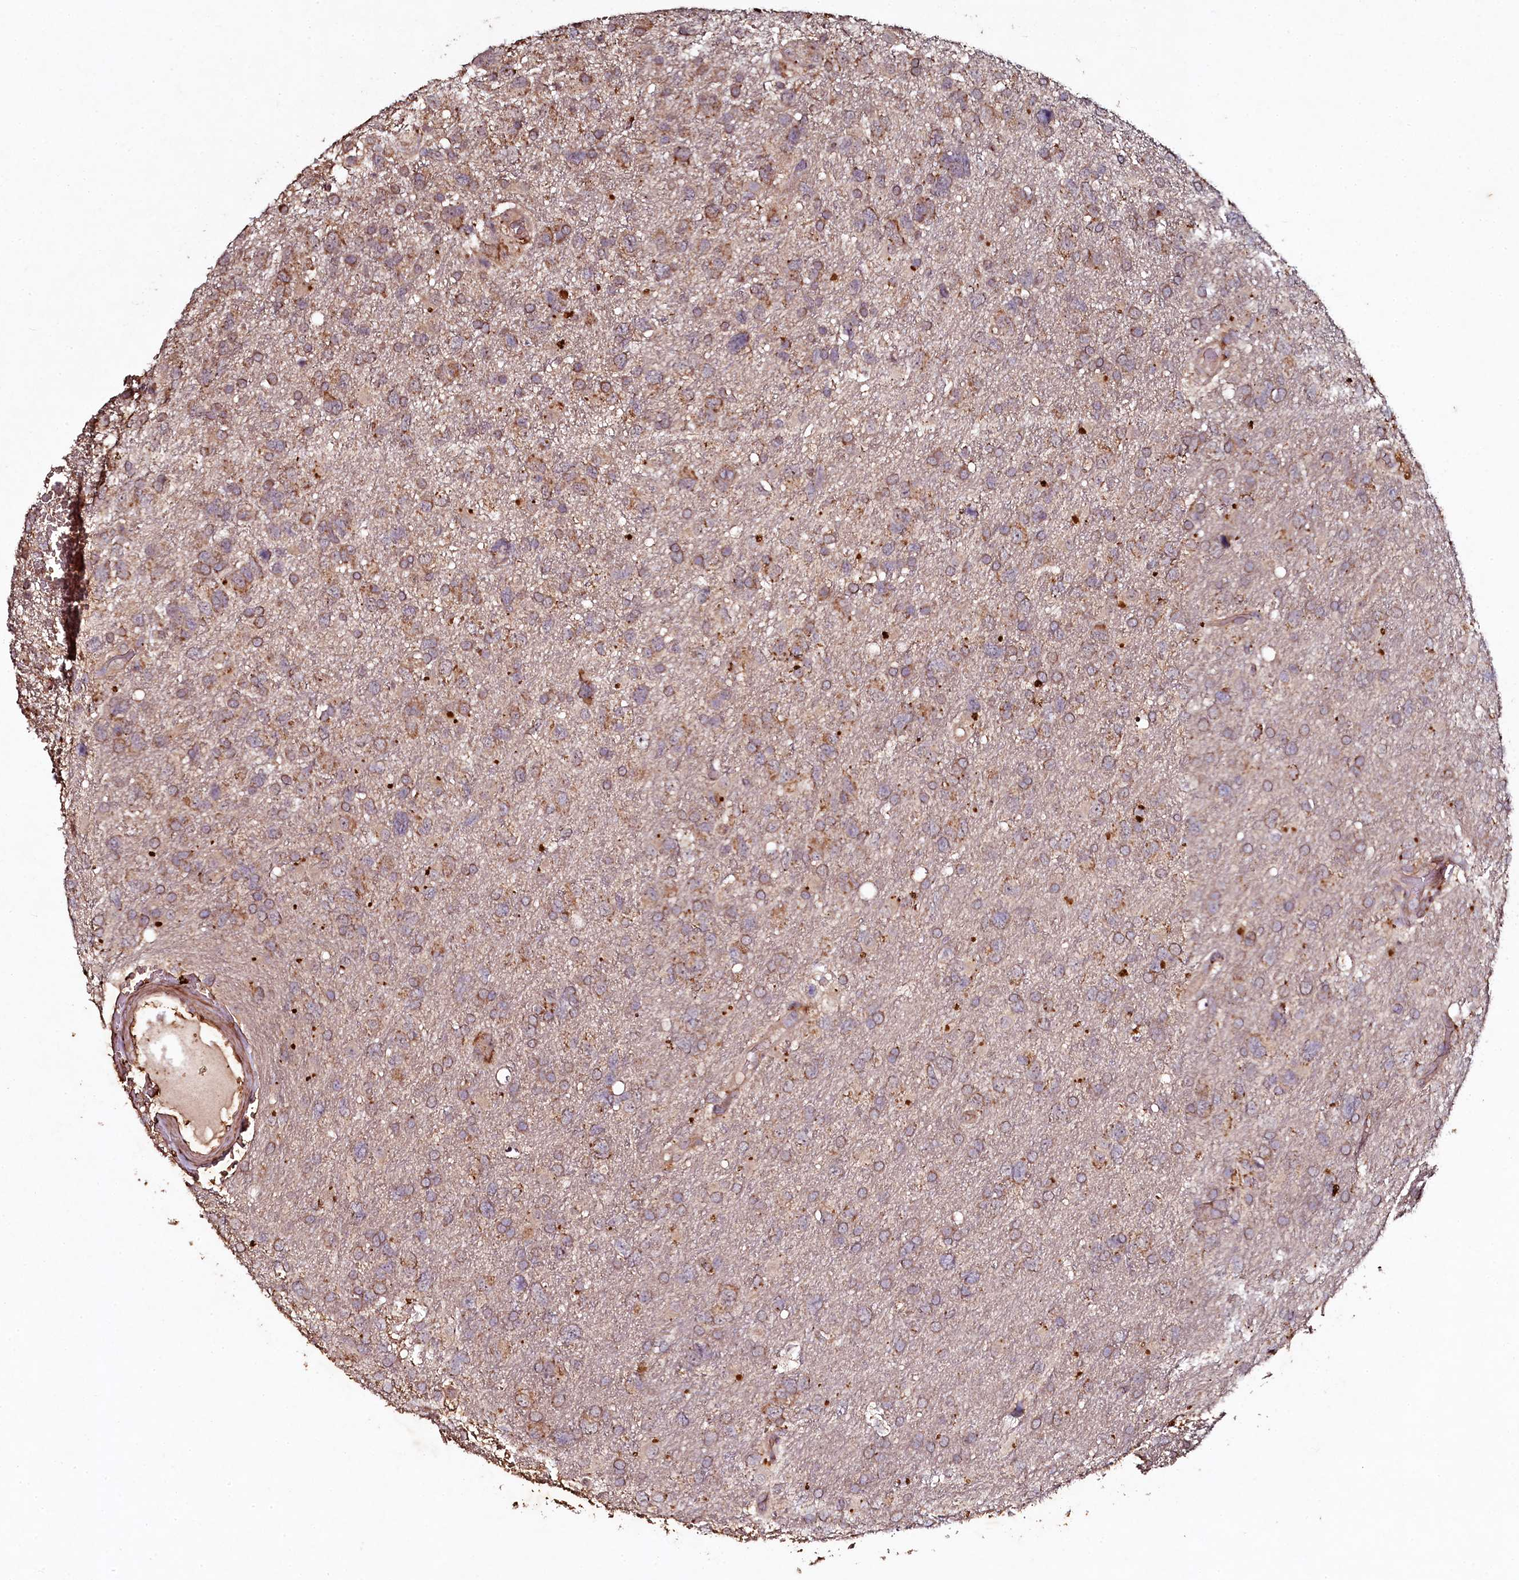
{"staining": {"intensity": "moderate", "quantity": "<25%", "location": "cytoplasmic/membranous"}, "tissue": "glioma", "cell_type": "Tumor cells", "image_type": "cancer", "snomed": [{"axis": "morphology", "description": "Glioma, malignant, High grade"}, {"axis": "topography", "description": "Brain"}], "caption": "Immunohistochemical staining of glioma exhibits low levels of moderate cytoplasmic/membranous protein staining in about <25% of tumor cells. The staining was performed using DAB, with brown indicating positive protein expression. Nuclei are stained blue with hematoxylin.", "gene": "SEC24C", "patient": {"sex": "male", "age": 61}}